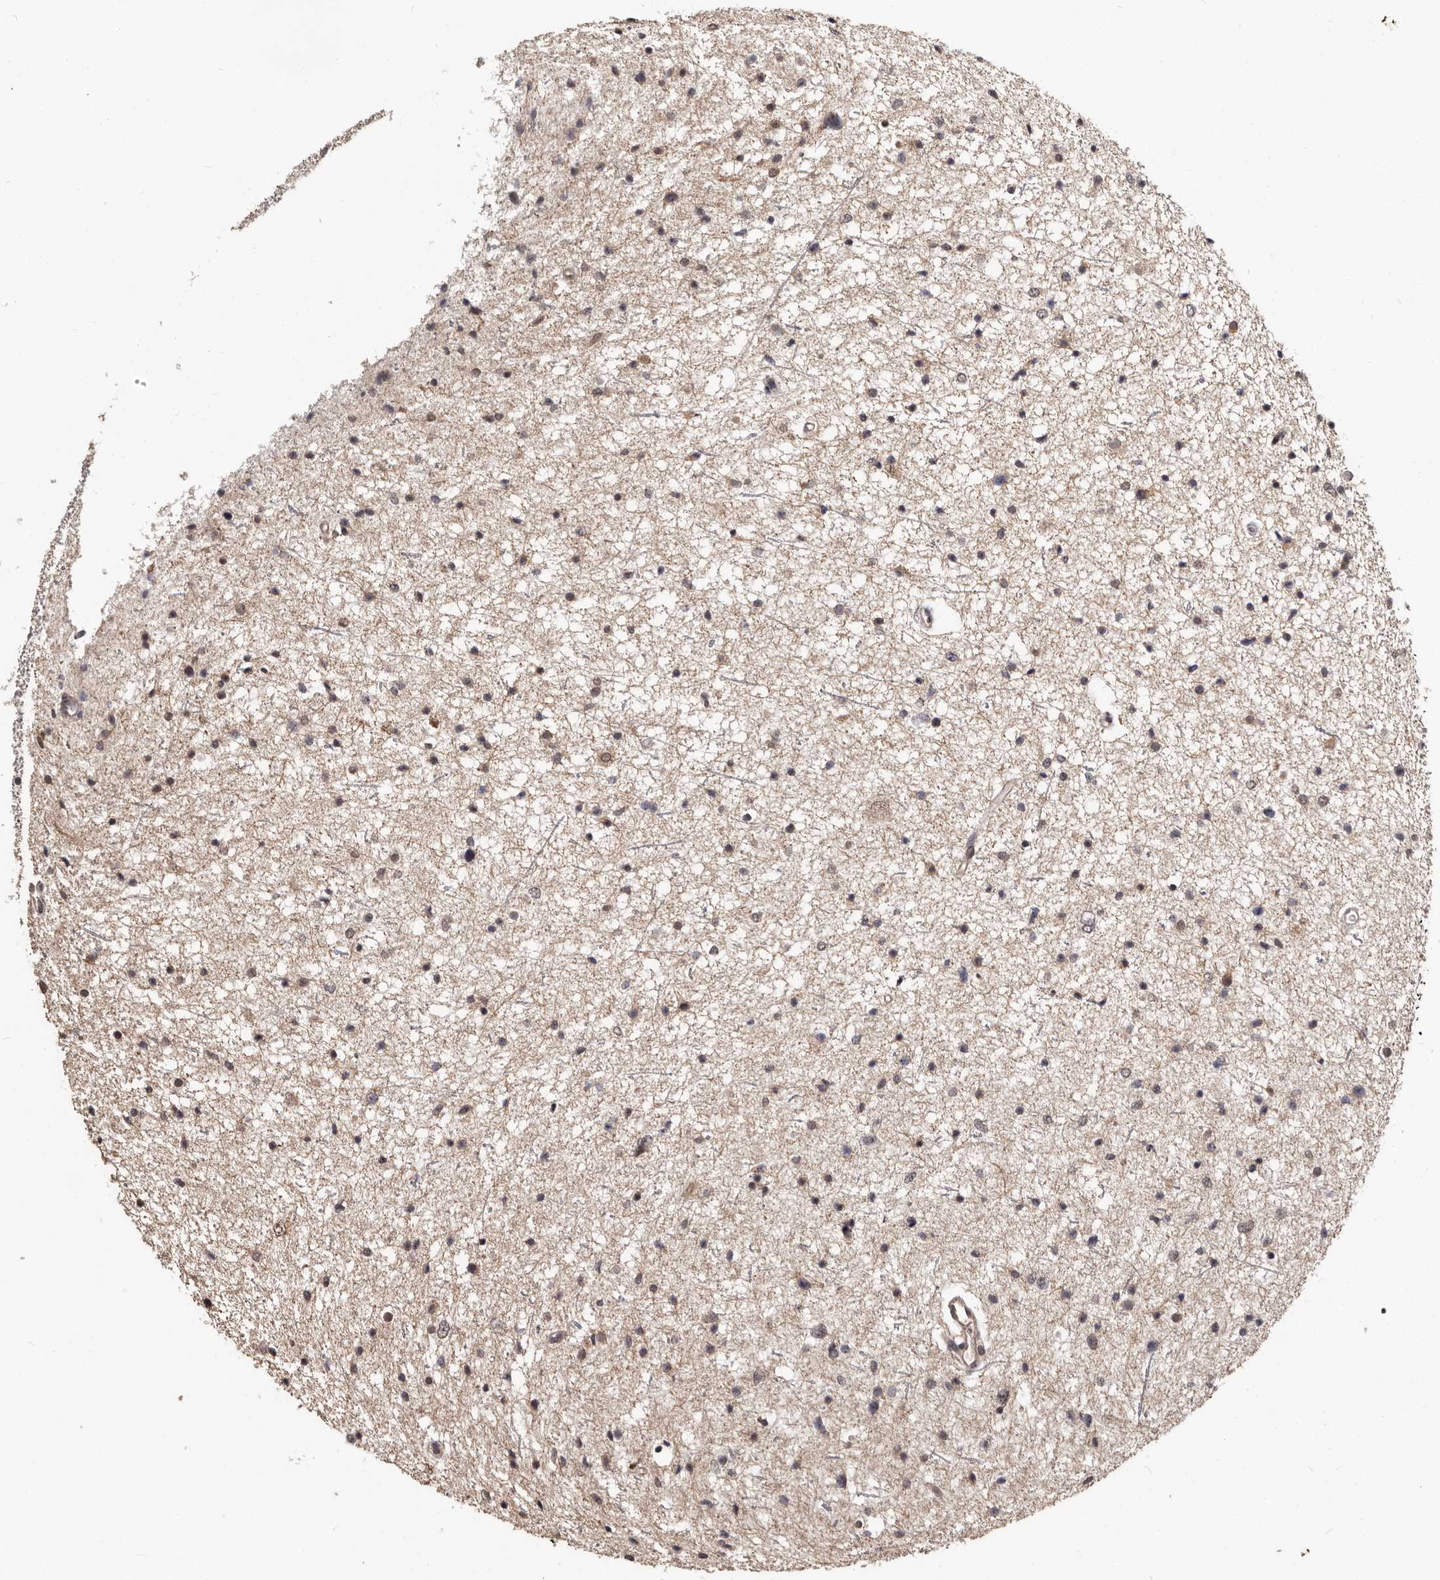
{"staining": {"intensity": "weak", "quantity": ">75%", "location": "cytoplasmic/membranous"}, "tissue": "glioma", "cell_type": "Tumor cells", "image_type": "cancer", "snomed": [{"axis": "morphology", "description": "Glioma, malignant, Low grade"}, {"axis": "topography", "description": "Brain"}], "caption": "High-magnification brightfield microscopy of malignant glioma (low-grade) stained with DAB (brown) and counterstained with hematoxylin (blue). tumor cells exhibit weak cytoplasmic/membranous staining is identified in approximately>75% of cells.", "gene": "ZFP14", "patient": {"sex": "female", "age": 37}}